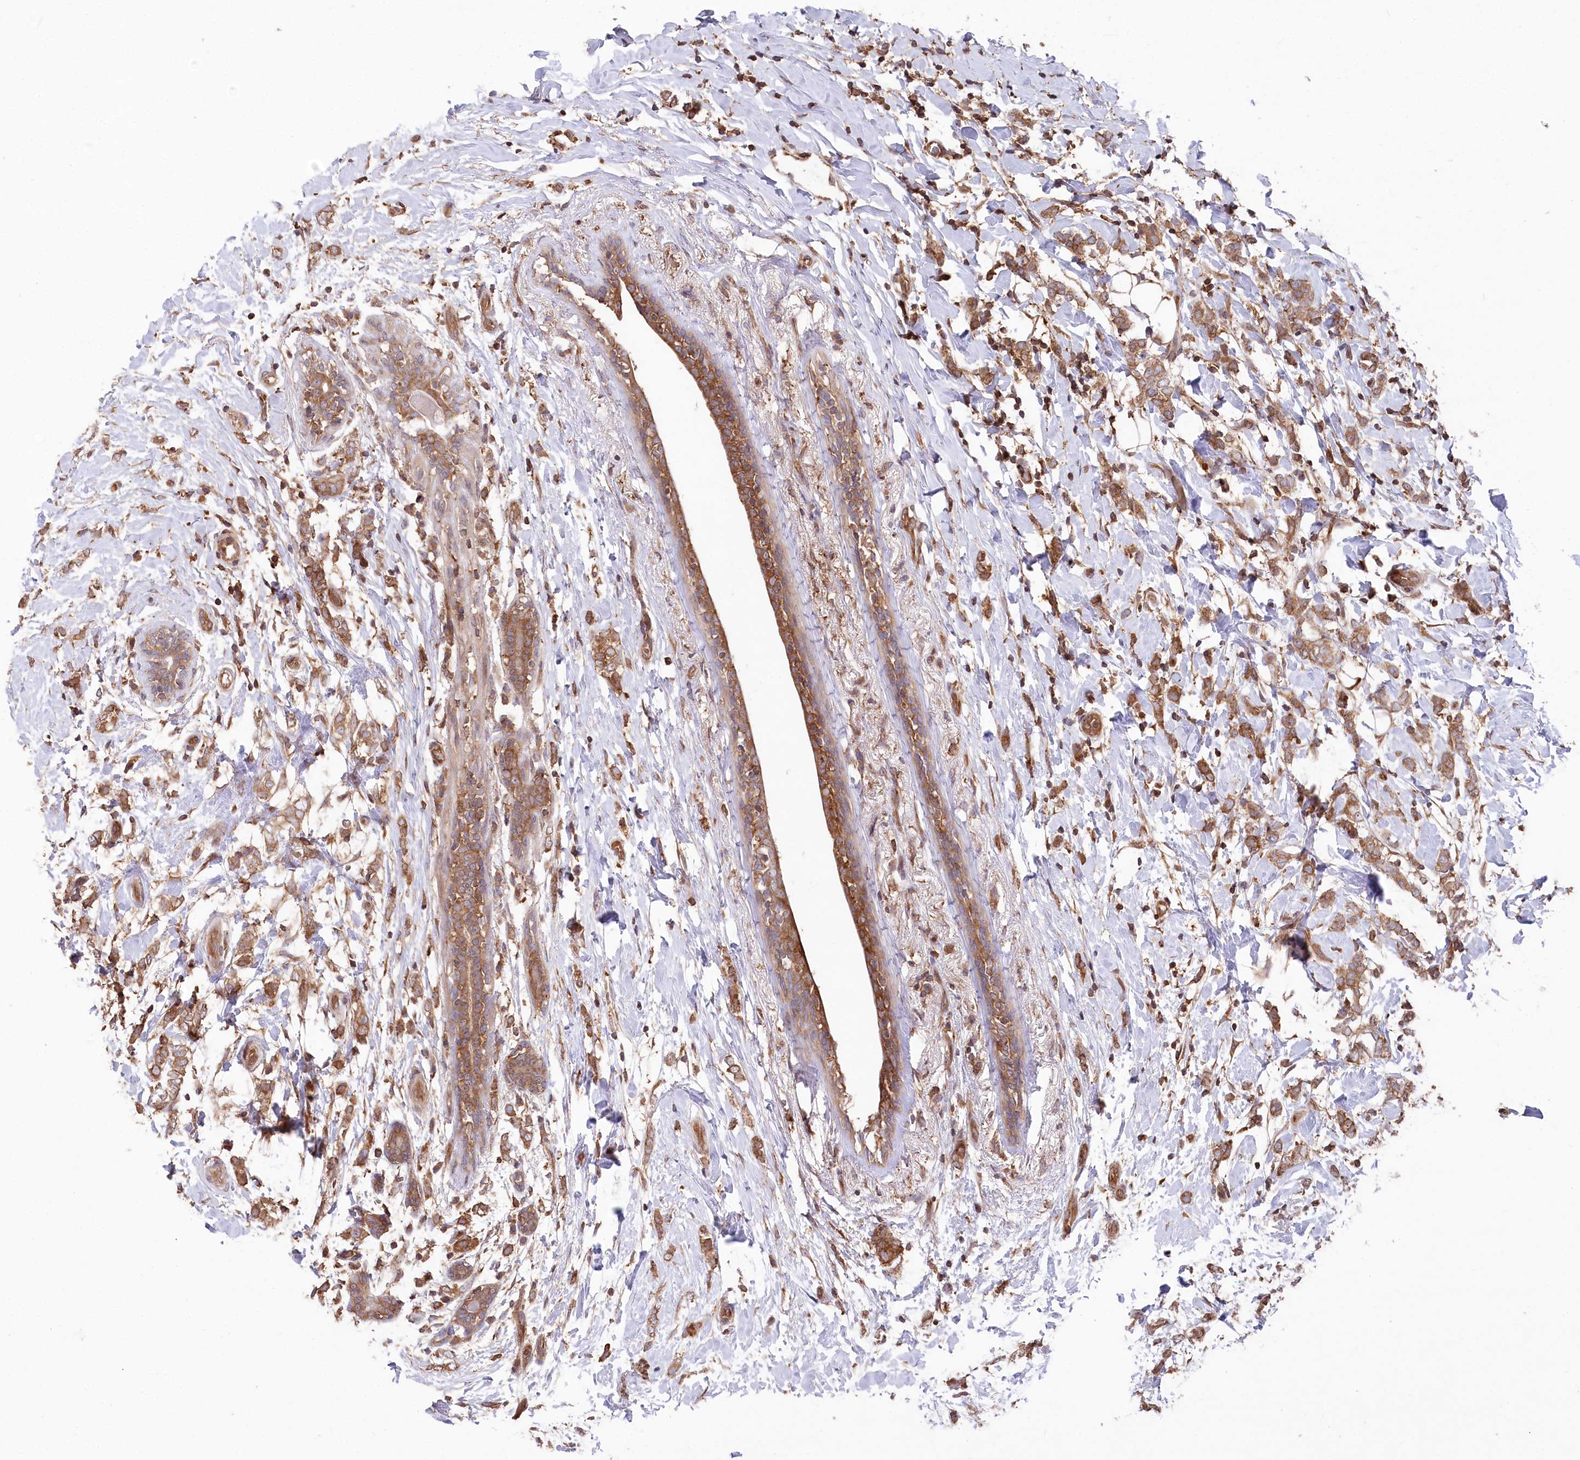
{"staining": {"intensity": "moderate", "quantity": ">75%", "location": "cytoplasmic/membranous"}, "tissue": "breast cancer", "cell_type": "Tumor cells", "image_type": "cancer", "snomed": [{"axis": "morphology", "description": "Normal tissue, NOS"}, {"axis": "morphology", "description": "Lobular carcinoma"}, {"axis": "topography", "description": "Breast"}], "caption": "A medium amount of moderate cytoplasmic/membranous positivity is appreciated in approximately >75% of tumor cells in breast lobular carcinoma tissue.", "gene": "PPP1R21", "patient": {"sex": "female", "age": 47}}